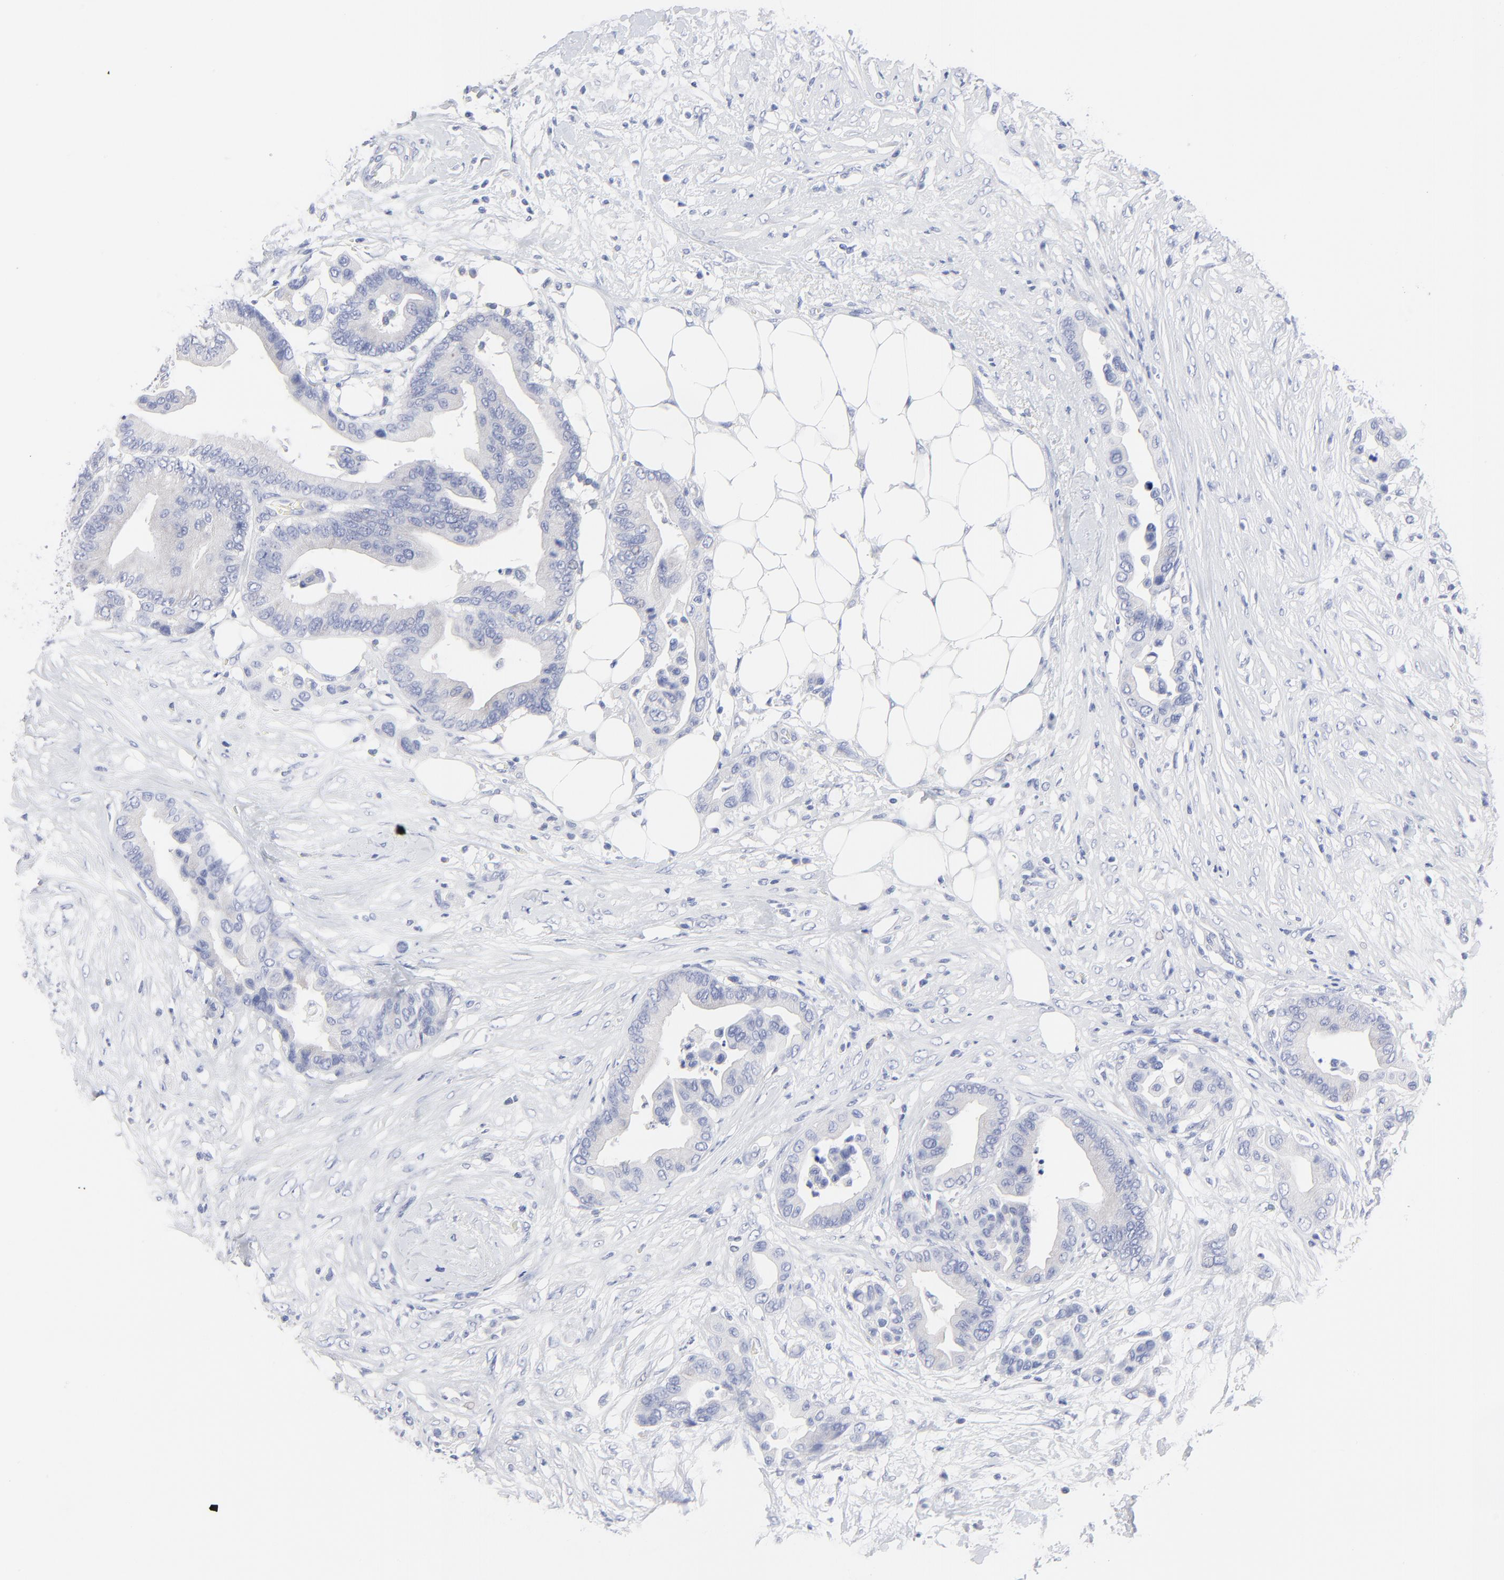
{"staining": {"intensity": "negative", "quantity": "none", "location": "none"}, "tissue": "colorectal cancer", "cell_type": "Tumor cells", "image_type": "cancer", "snomed": [{"axis": "morphology", "description": "Adenocarcinoma, NOS"}, {"axis": "topography", "description": "Colon"}], "caption": "IHC histopathology image of neoplastic tissue: adenocarcinoma (colorectal) stained with DAB (3,3'-diaminobenzidine) displays no significant protein staining in tumor cells. The staining was performed using DAB to visualize the protein expression in brown, while the nuclei were stained in blue with hematoxylin (Magnification: 20x).", "gene": "PSD3", "patient": {"sex": "male", "age": 82}}